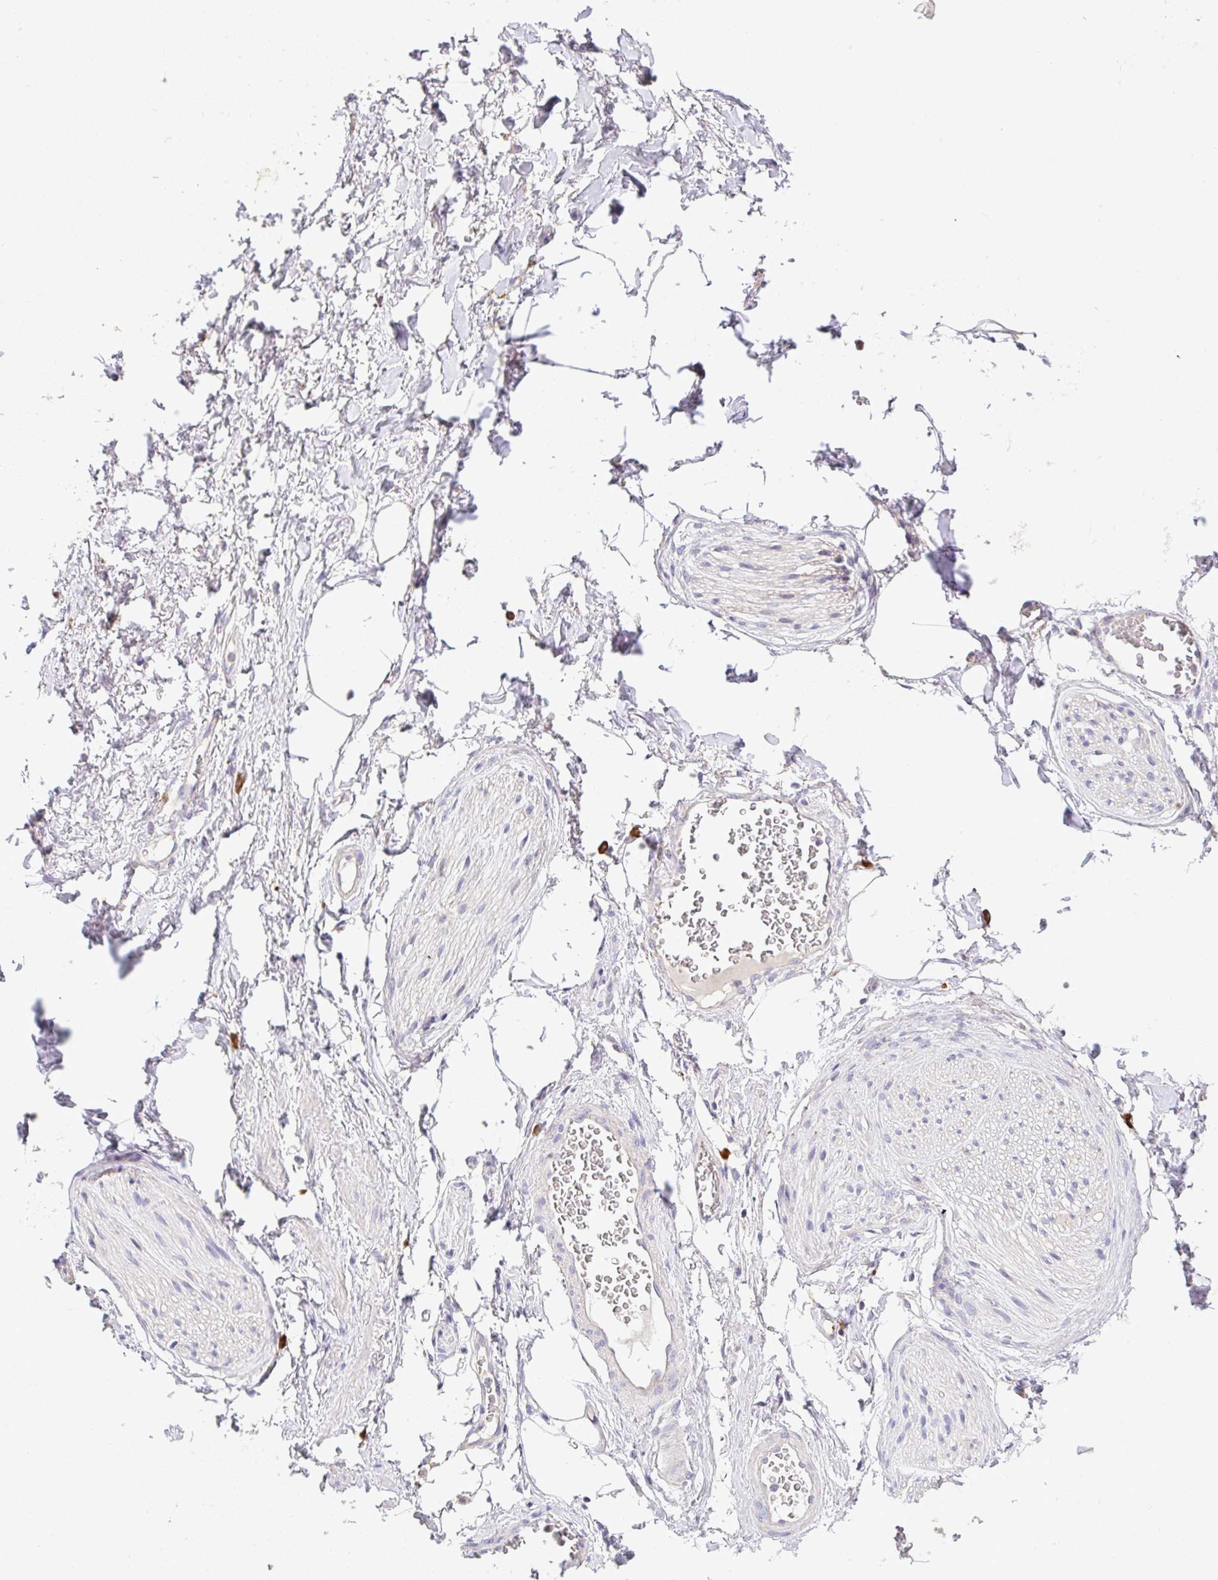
{"staining": {"intensity": "negative", "quantity": "none", "location": "none"}, "tissue": "adipose tissue", "cell_type": "Adipocytes", "image_type": "normal", "snomed": [{"axis": "morphology", "description": "Normal tissue, NOS"}, {"axis": "topography", "description": "Vagina"}, {"axis": "topography", "description": "Peripheral nerve tissue"}], "caption": "This is an immunohistochemistry (IHC) micrograph of benign adipose tissue. There is no positivity in adipocytes.", "gene": "EPN3", "patient": {"sex": "female", "age": 71}}